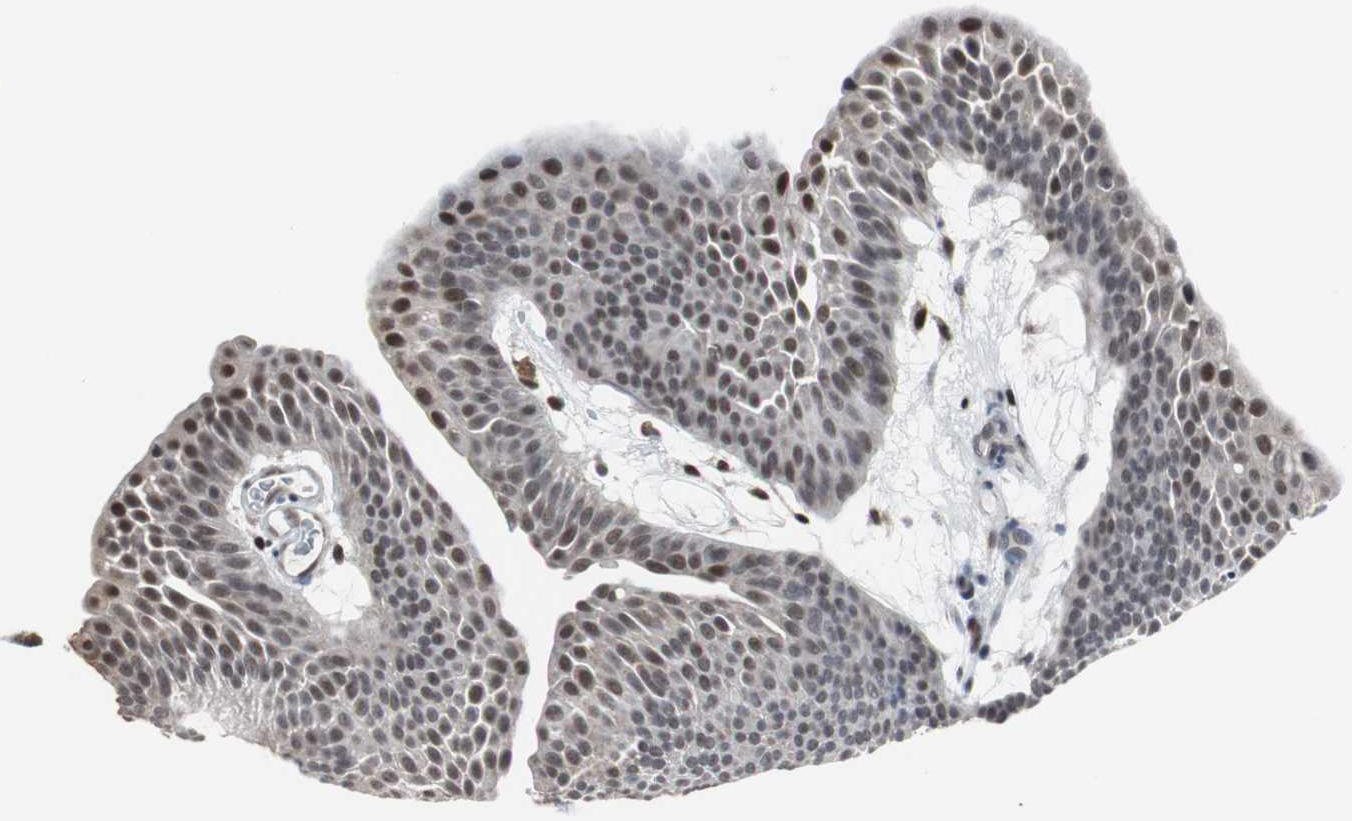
{"staining": {"intensity": "moderate", "quantity": "25%-75%", "location": "nuclear"}, "tissue": "urothelial cancer", "cell_type": "Tumor cells", "image_type": "cancer", "snomed": [{"axis": "morphology", "description": "Urothelial carcinoma, Low grade"}, {"axis": "topography", "description": "Urinary bladder"}], "caption": "Human urothelial carcinoma (low-grade) stained with a brown dye reveals moderate nuclear positive staining in about 25%-75% of tumor cells.", "gene": "ZHX2", "patient": {"sex": "female", "age": 60}}